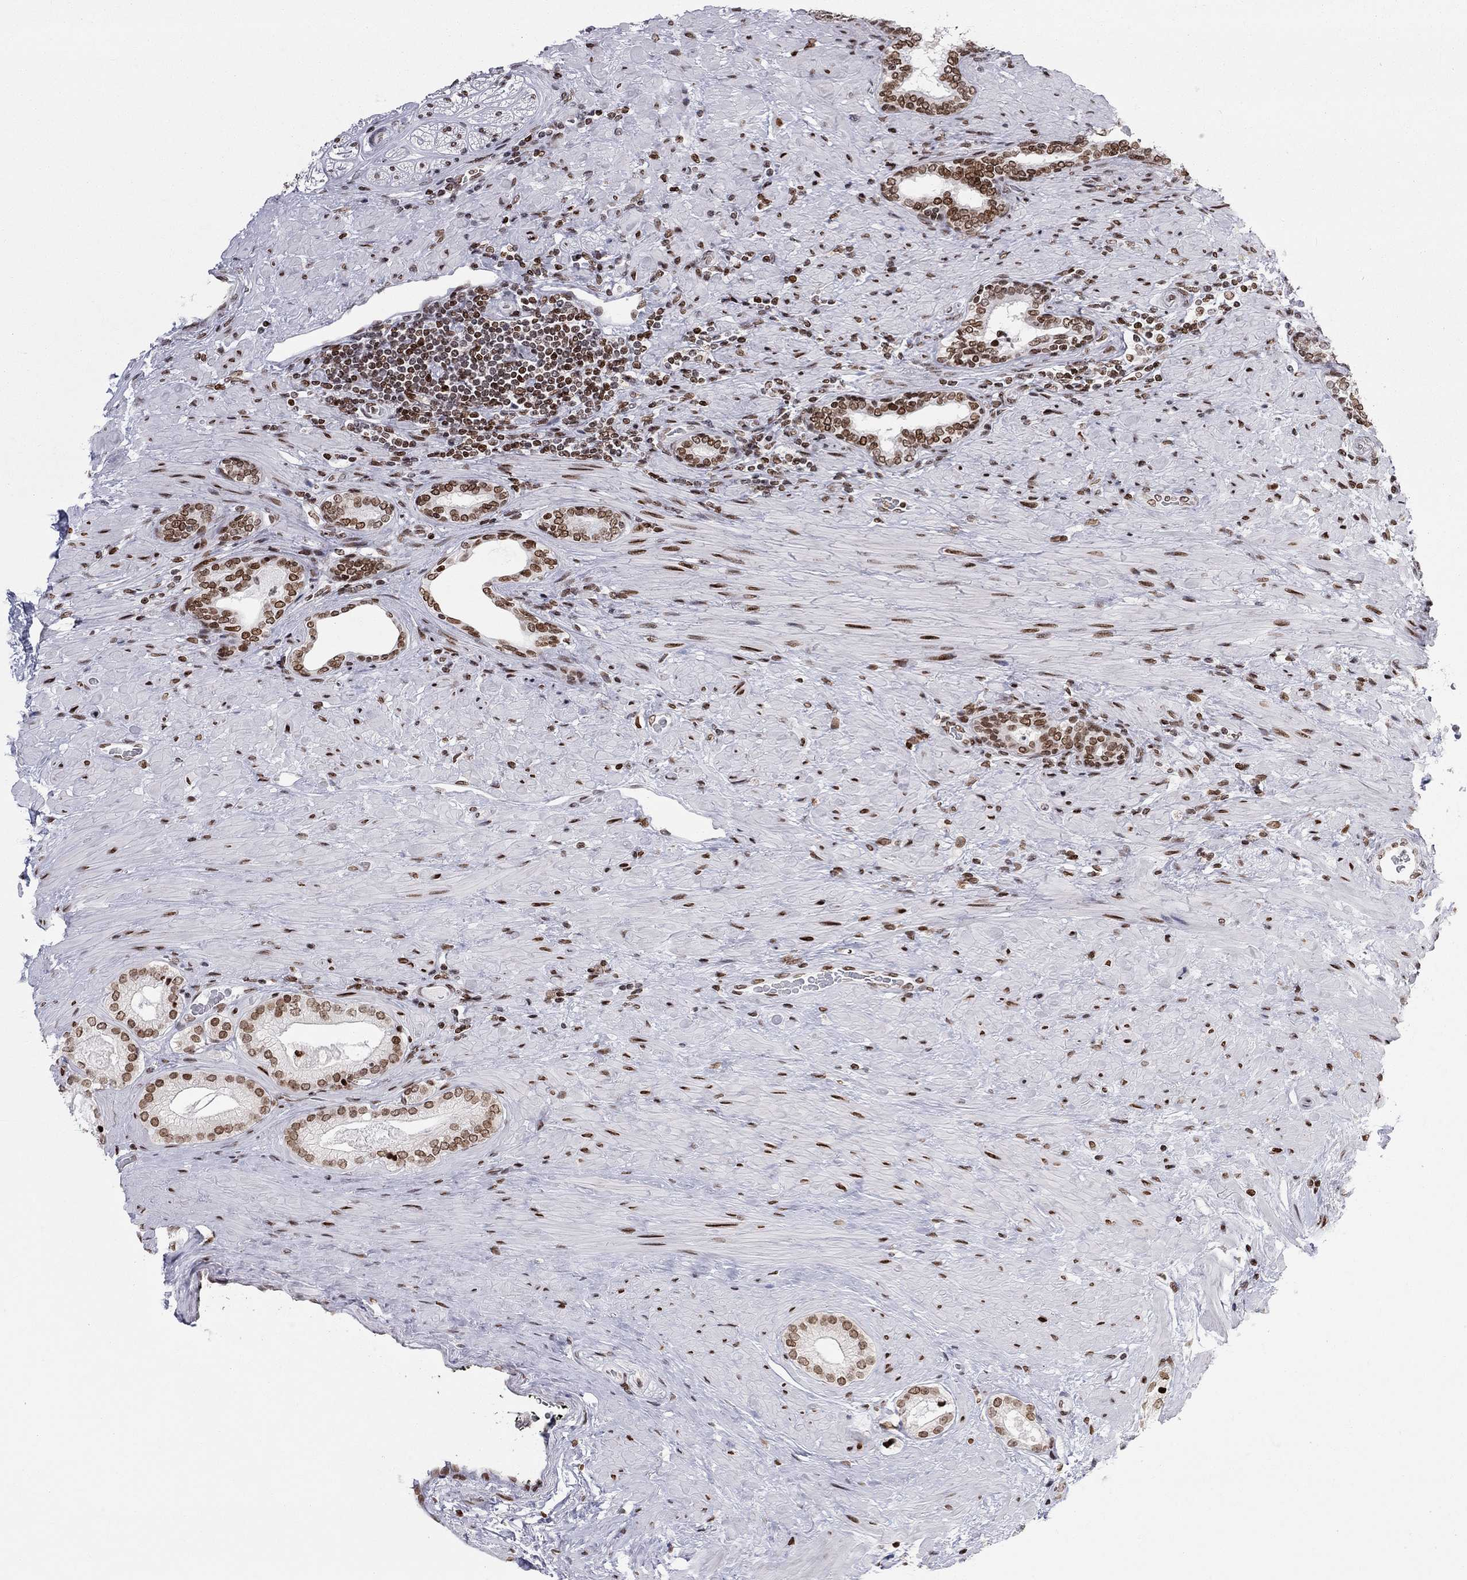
{"staining": {"intensity": "strong", "quantity": ">75%", "location": "nuclear"}, "tissue": "prostate cancer", "cell_type": "Tumor cells", "image_type": "cancer", "snomed": [{"axis": "morphology", "description": "Adenocarcinoma, Low grade"}, {"axis": "topography", "description": "Prostate and seminal vesicle, NOS"}], "caption": "The image demonstrates staining of prostate low-grade adenocarcinoma, revealing strong nuclear protein positivity (brown color) within tumor cells.", "gene": "H2AX", "patient": {"sex": "male", "age": 61}}